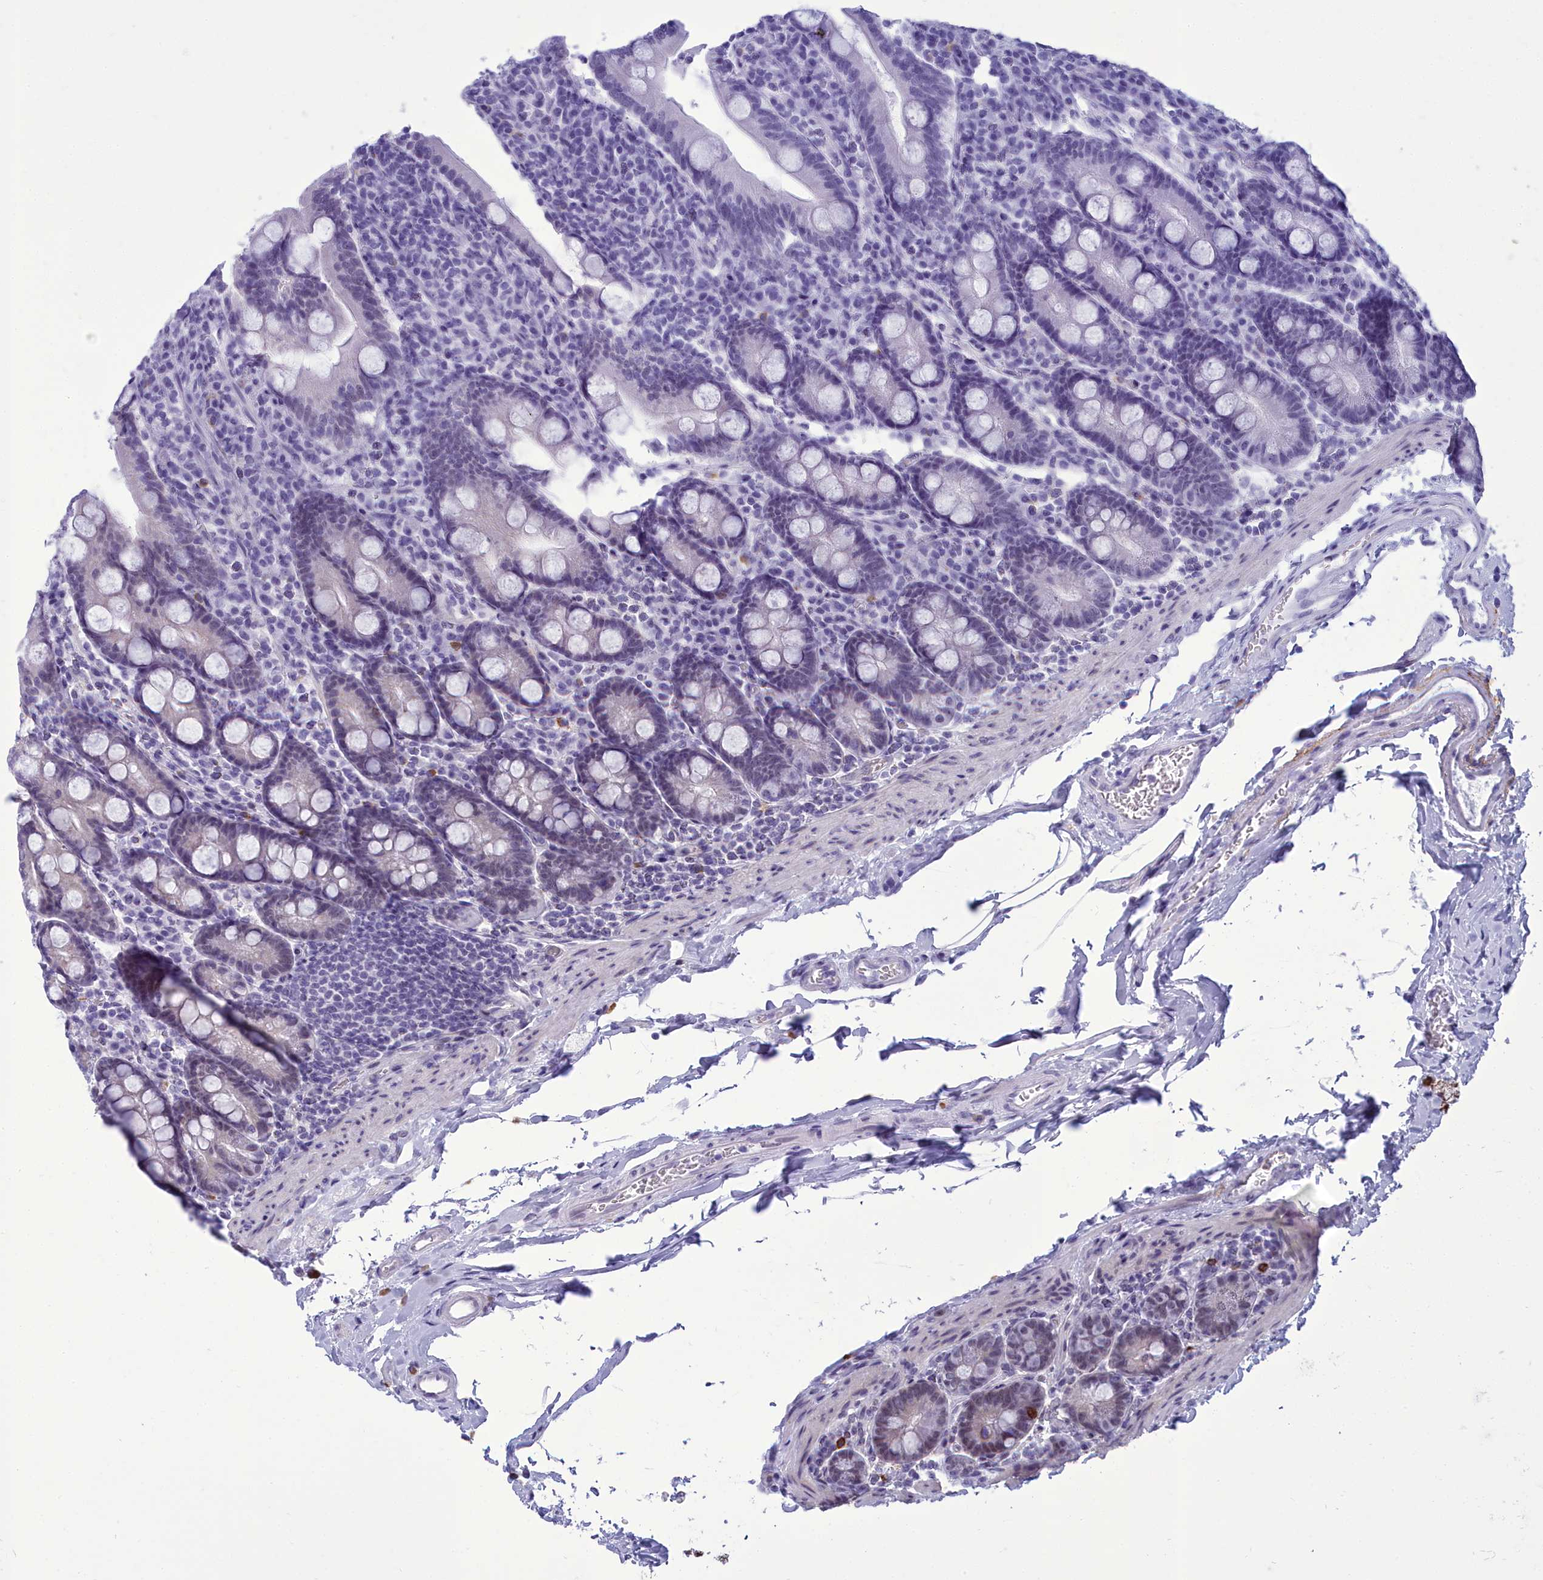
{"staining": {"intensity": "moderate", "quantity": "25%-75%", "location": "nuclear"}, "tissue": "duodenum", "cell_type": "Glandular cells", "image_type": "normal", "snomed": [{"axis": "morphology", "description": "Normal tissue, NOS"}, {"axis": "topography", "description": "Duodenum"}], "caption": "The histopathology image reveals immunohistochemical staining of benign duodenum. There is moderate nuclear staining is identified in about 25%-75% of glandular cells. (IHC, brightfield microscopy, high magnification).", "gene": "CEACAM19", "patient": {"sex": "male", "age": 35}}